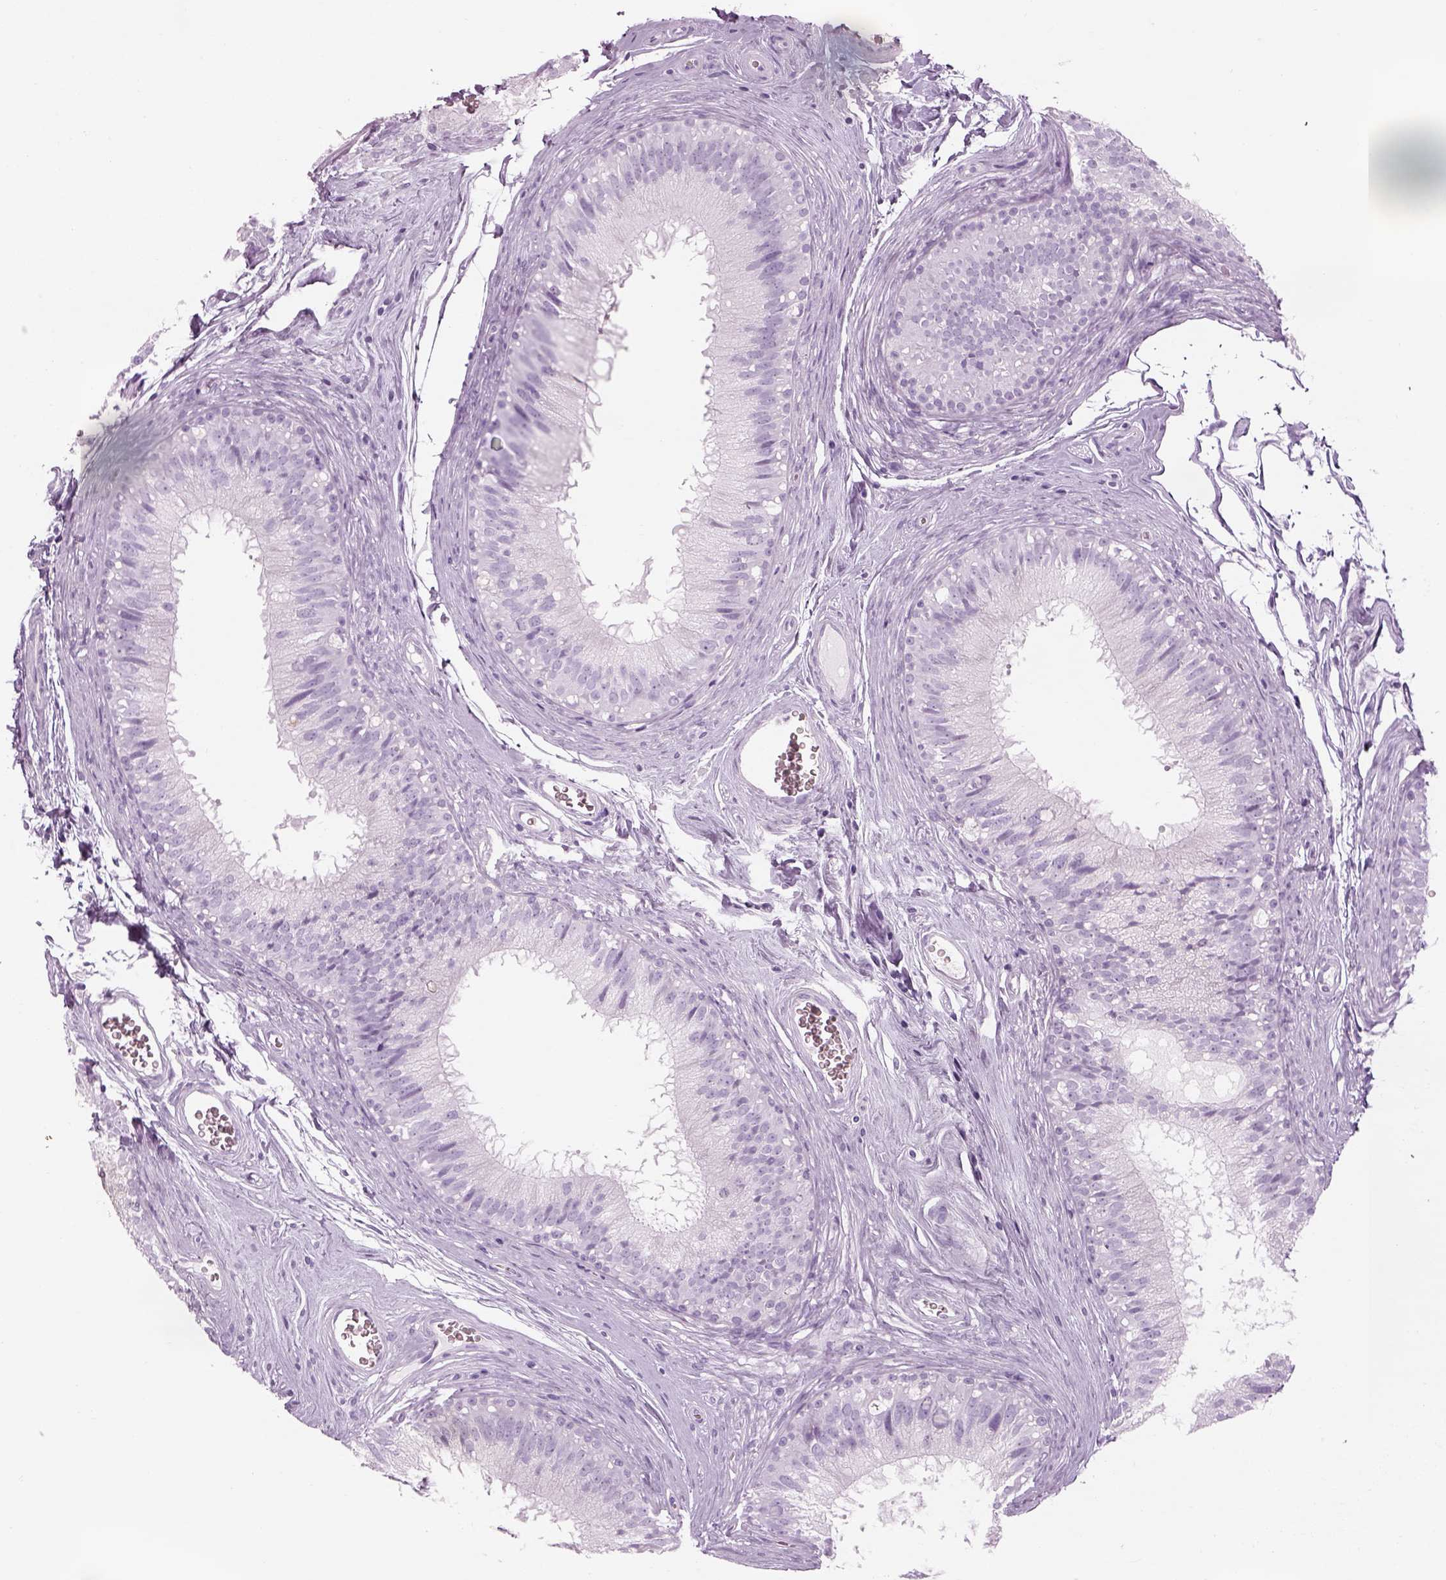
{"staining": {"intensity": "negative", "quantity": "none", "location": "none"}, "tissue": "epididymis", "cell_type": "Glandular cells", "image_type": "normal", "snomed": [{"axis": "morphology", "description": "Normal tissue, NOS"}, {"axis": "topography", "description": "Epididymis"}], "caption": "The immunohistochemistry micrograph has no significant expression in glandular cells of epididymis. Nuclei are stained in blue.", "gene": "SAG", "patient": {"sex": "male", "age": 37}}